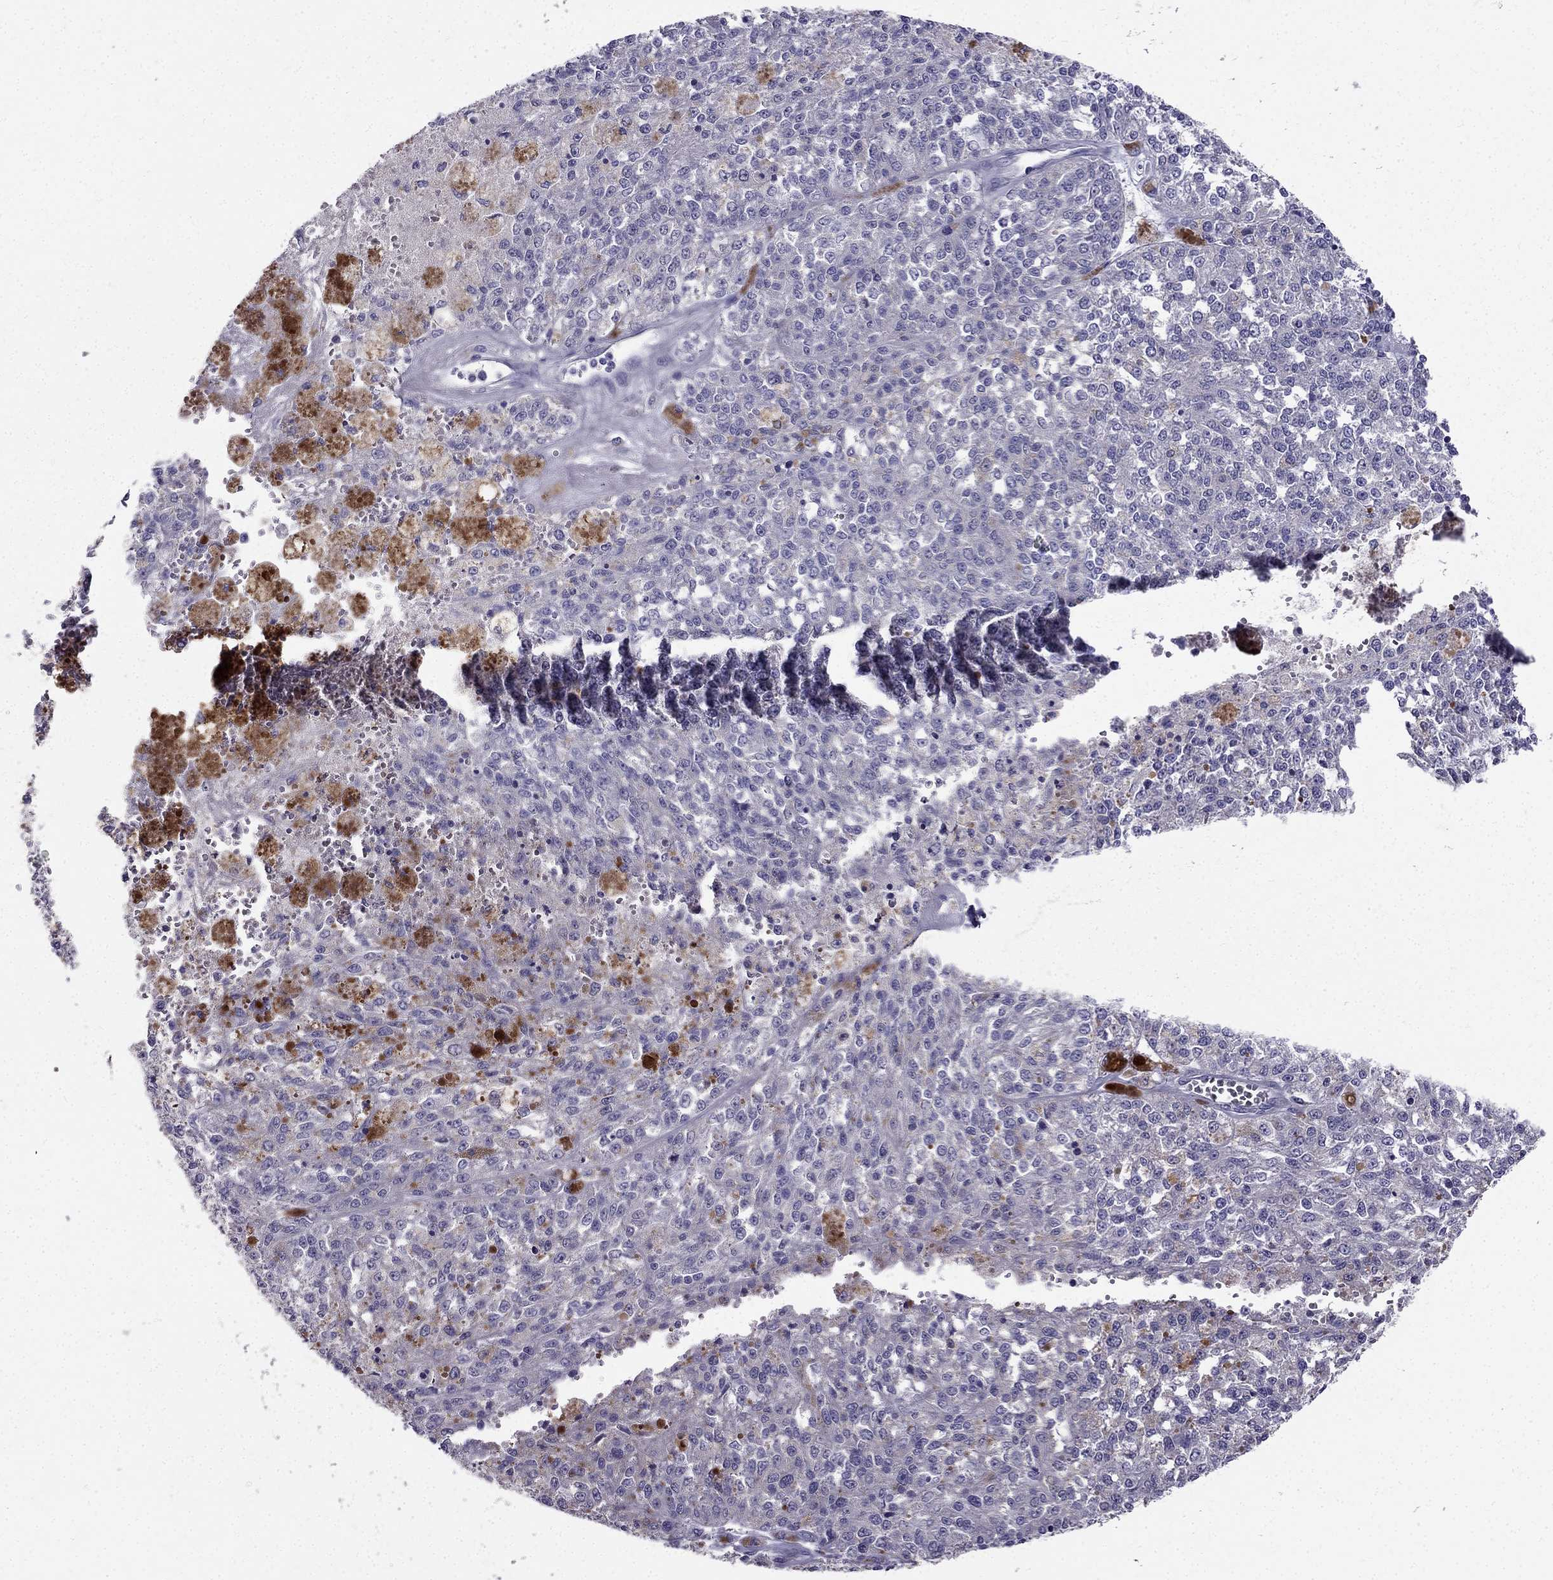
{"staining": {"intensity": "negative", "quantity": "none", "location": "none"}, "tissue": "melanoma", "cell_type": "Tumor cells", "image_type": "cancer", "snomed": [{"axis": "morphology", "description": "Malignant melanoma, Metastatic site"}, {"axis": "topography", "description": "Lymph node"}], "caption": "High power microscopy histopathology image of an IHC image of malignant melanoma (metastatic site), revealing no significant positivity in tumor cells. Brightfield microscopy of immunohistochemistry (IHC) stained with DAB (3,3'-diaminobenzidine) (brown) and hematoxylin (blue), captured at high magnification.", "gene": "AS3MT", "patient": {"sex": "female", "age": 64}}